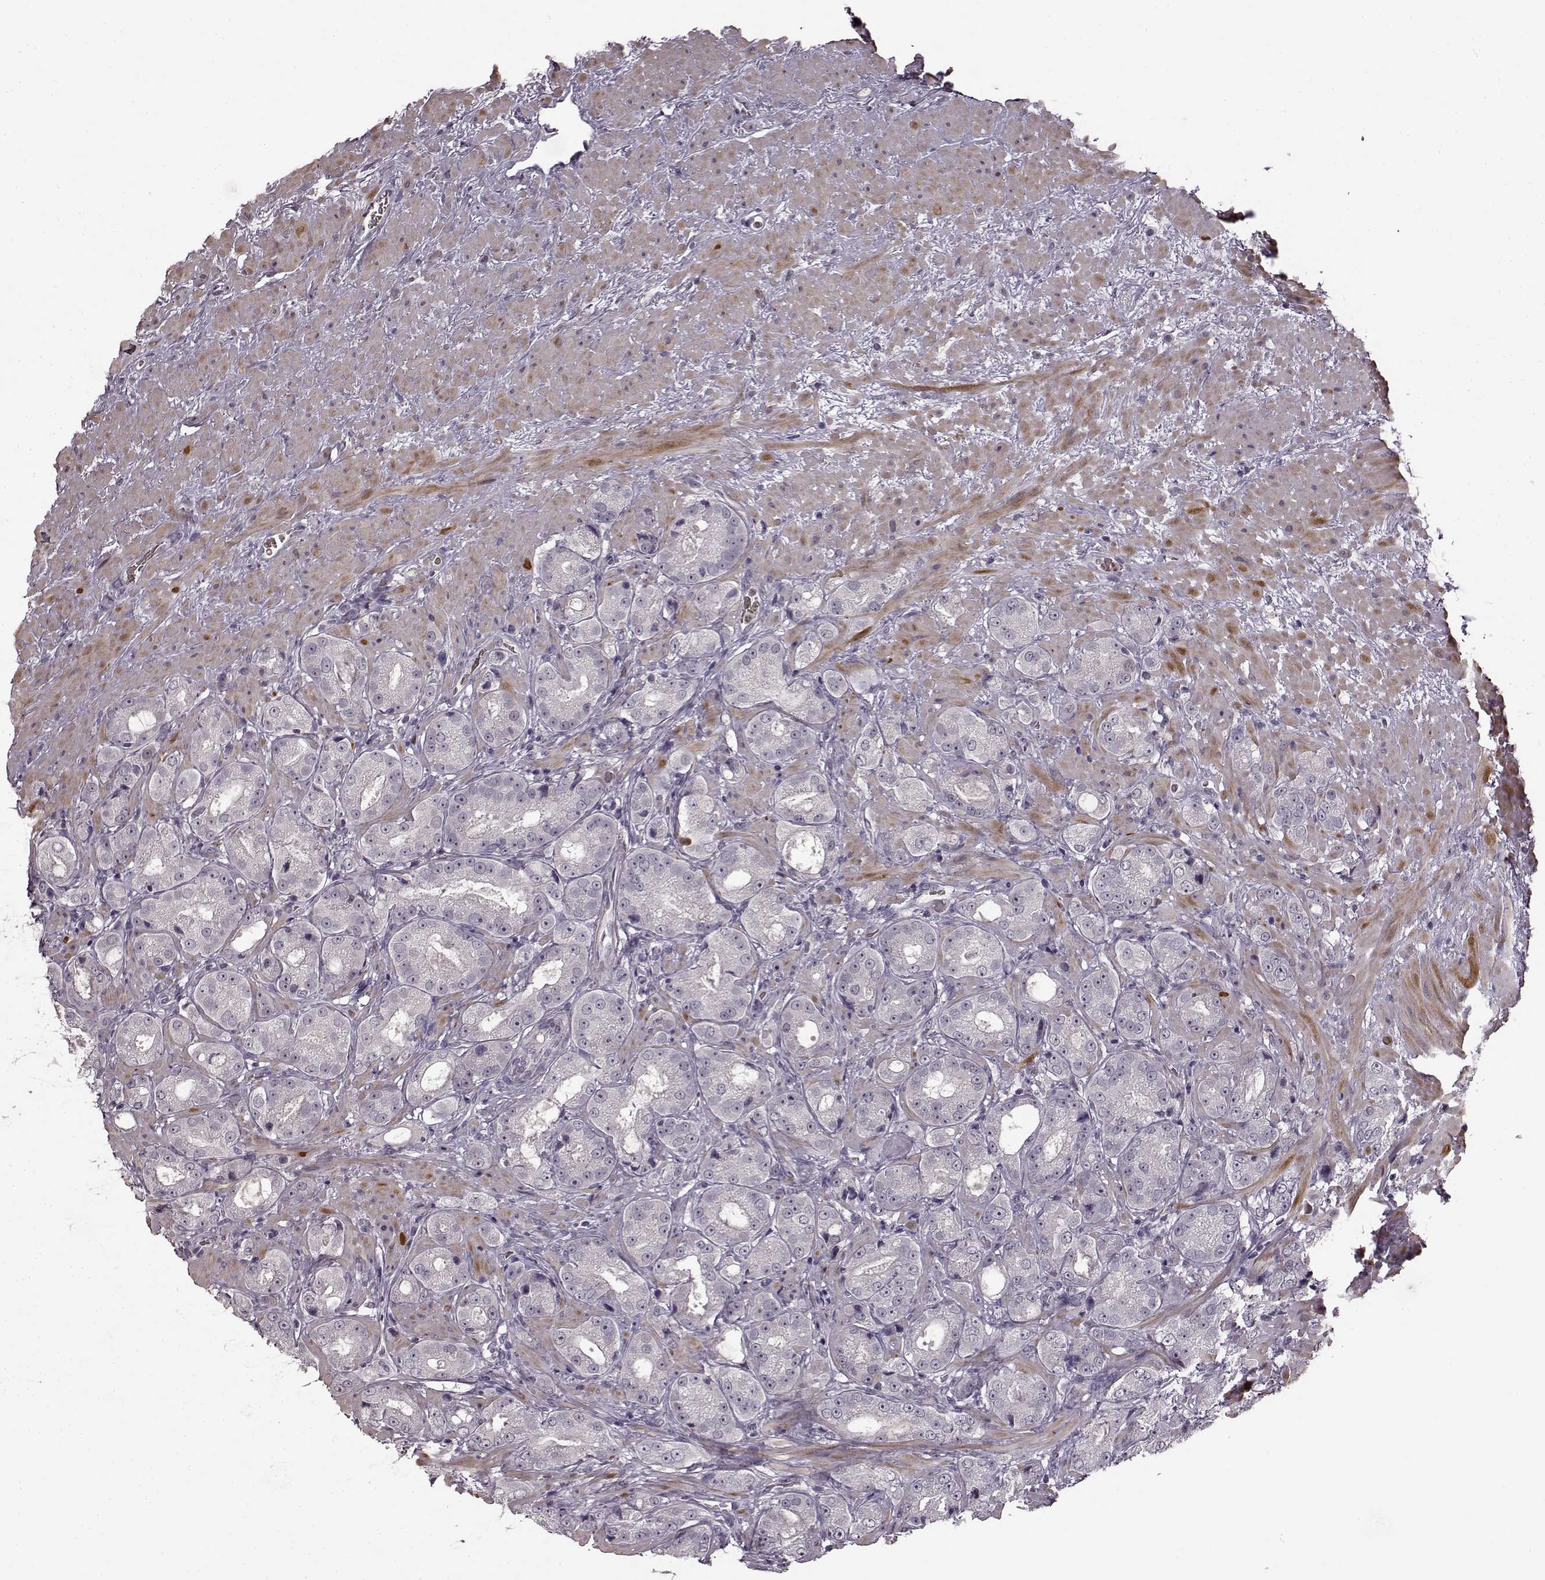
{"staining": {"intensity": "negative", "quantity": "none", "location": "none"}, "tissue": "prostate cancer", "cell_type": "Tumor cells", "image_type": "cancer", "snomed": [{"axis": "morphology", "description": "Normal tissue, NOS"}, {"axis": "morphology", "description": "Adenocarcinoma, High grade"}, {"axis": "topography", "description": "Prostate"}], "caption": "Human prostate cancer (adenocarcinoma (high-grade)) stained for a protein using immunohistochemistry exhibits no positivity in tumor cells.", "gene": "CNGA3", "patient": {"sex": "male", "age": 83}}